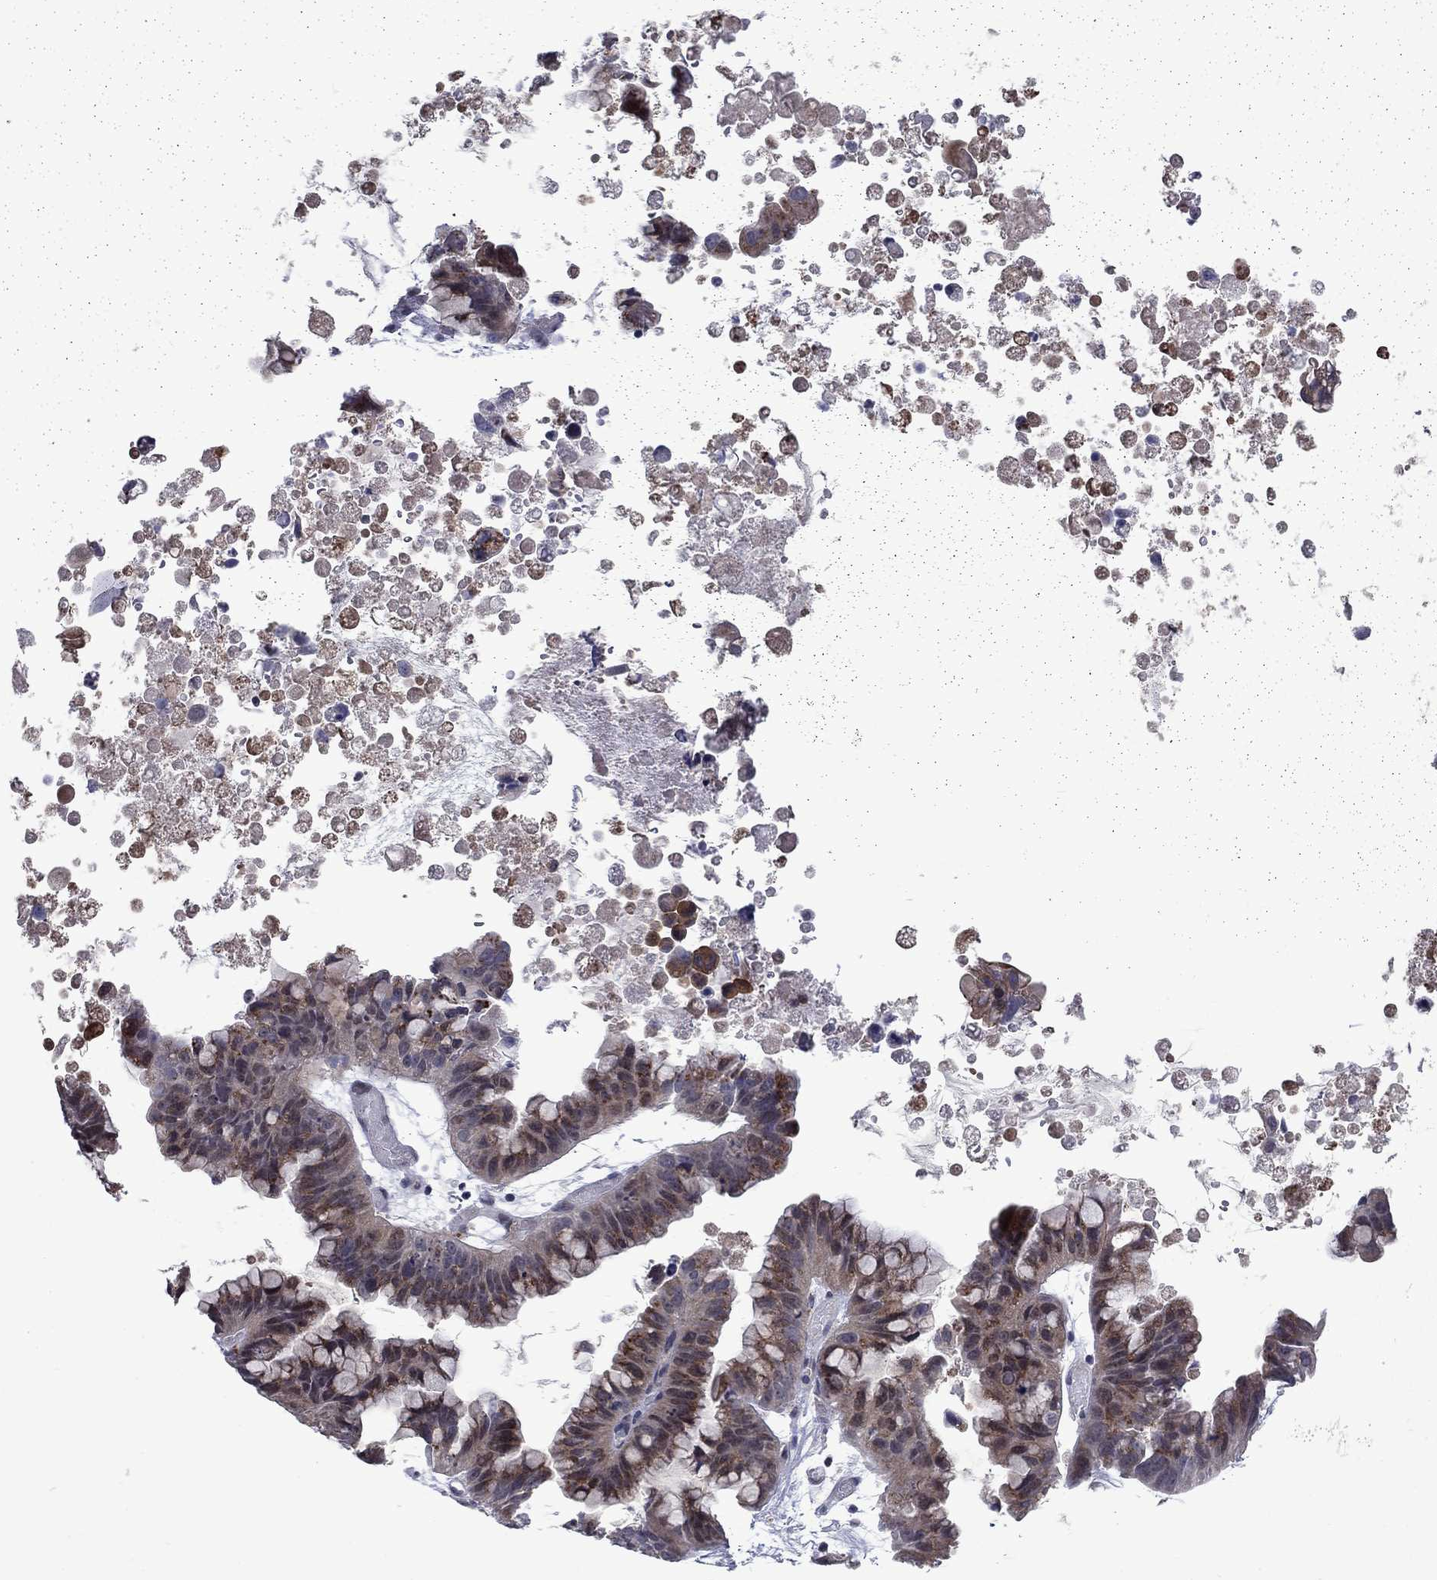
{"staining": {"intensity": "moderate", "quantity": "<25%", "location": "cytoplasmic/membranous"}, "tissue": "ovarian cancer", "cell_type": "Tumor cells", "image_type": "cancer", "snomed": [{"axis": "morphology", "description": "Cystadenocarcinoma, mucinous, NOS"}, {"axis": "topography", "description": "Ovary"}], "caption": "A brown stain shows moderate cytoplasmic/membranous expression of a protein in human ovarian mucinous cystadenocarcinoma tumor cells.", "gene": "FAM3B", "patient": {"sex": "female", "age": 76}}